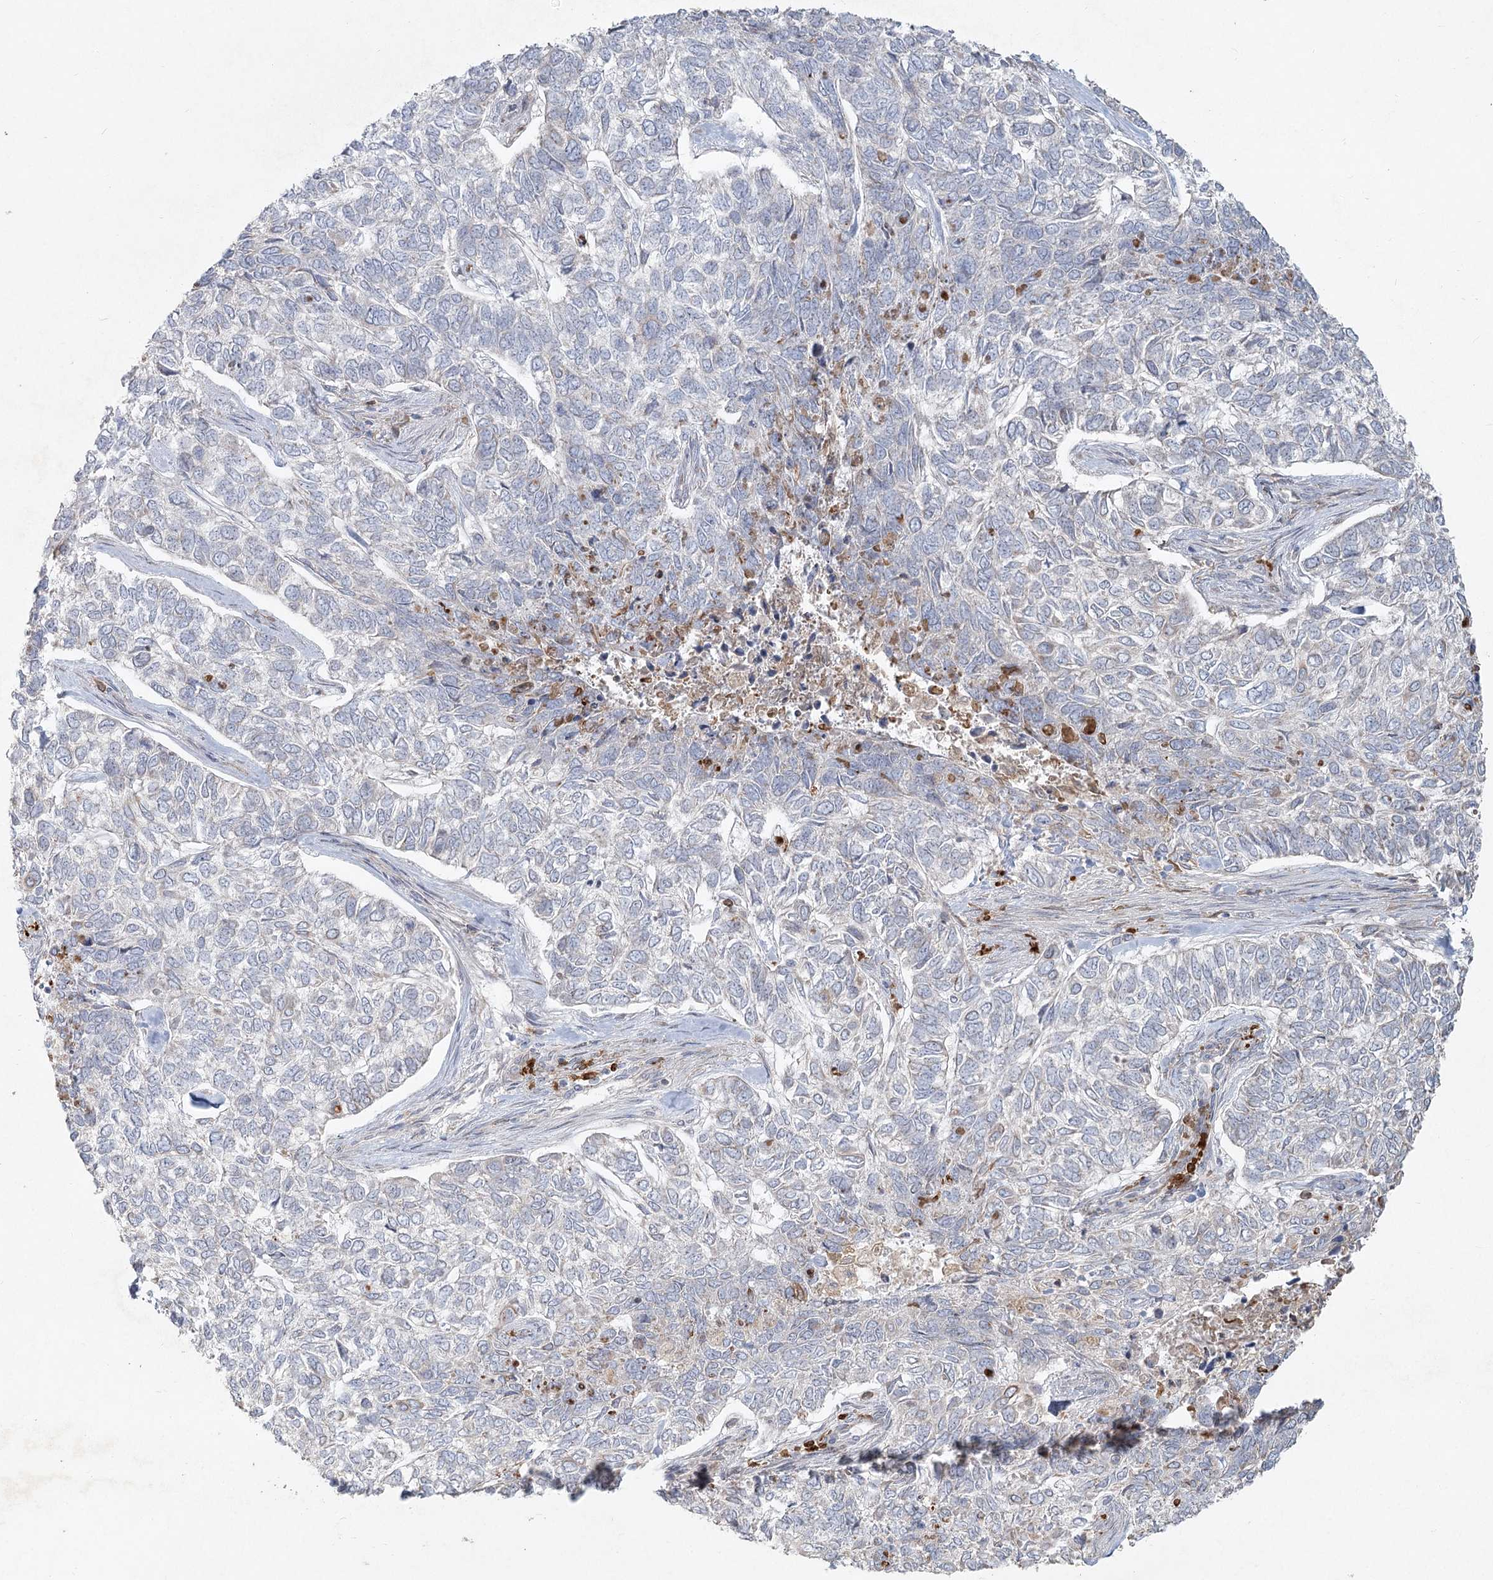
{"staining": {"intensity": "negative", "quantity": "none", "location": "none"}, "tissue": "skin cancer", "cell_type": "Tumor cells", "image_type": "cancer", "snomed": [{"axis": "morphology", "description": "Basal cell carcinoma"}, {"axis": "topography", "description": "Skin"}], "caption": "A micrograph of human basal cell carcinoma (skin) is negative for staining in tumor cells.", "gene": "LRP2BP", "patient": {"sex": "female", "age": 65}}